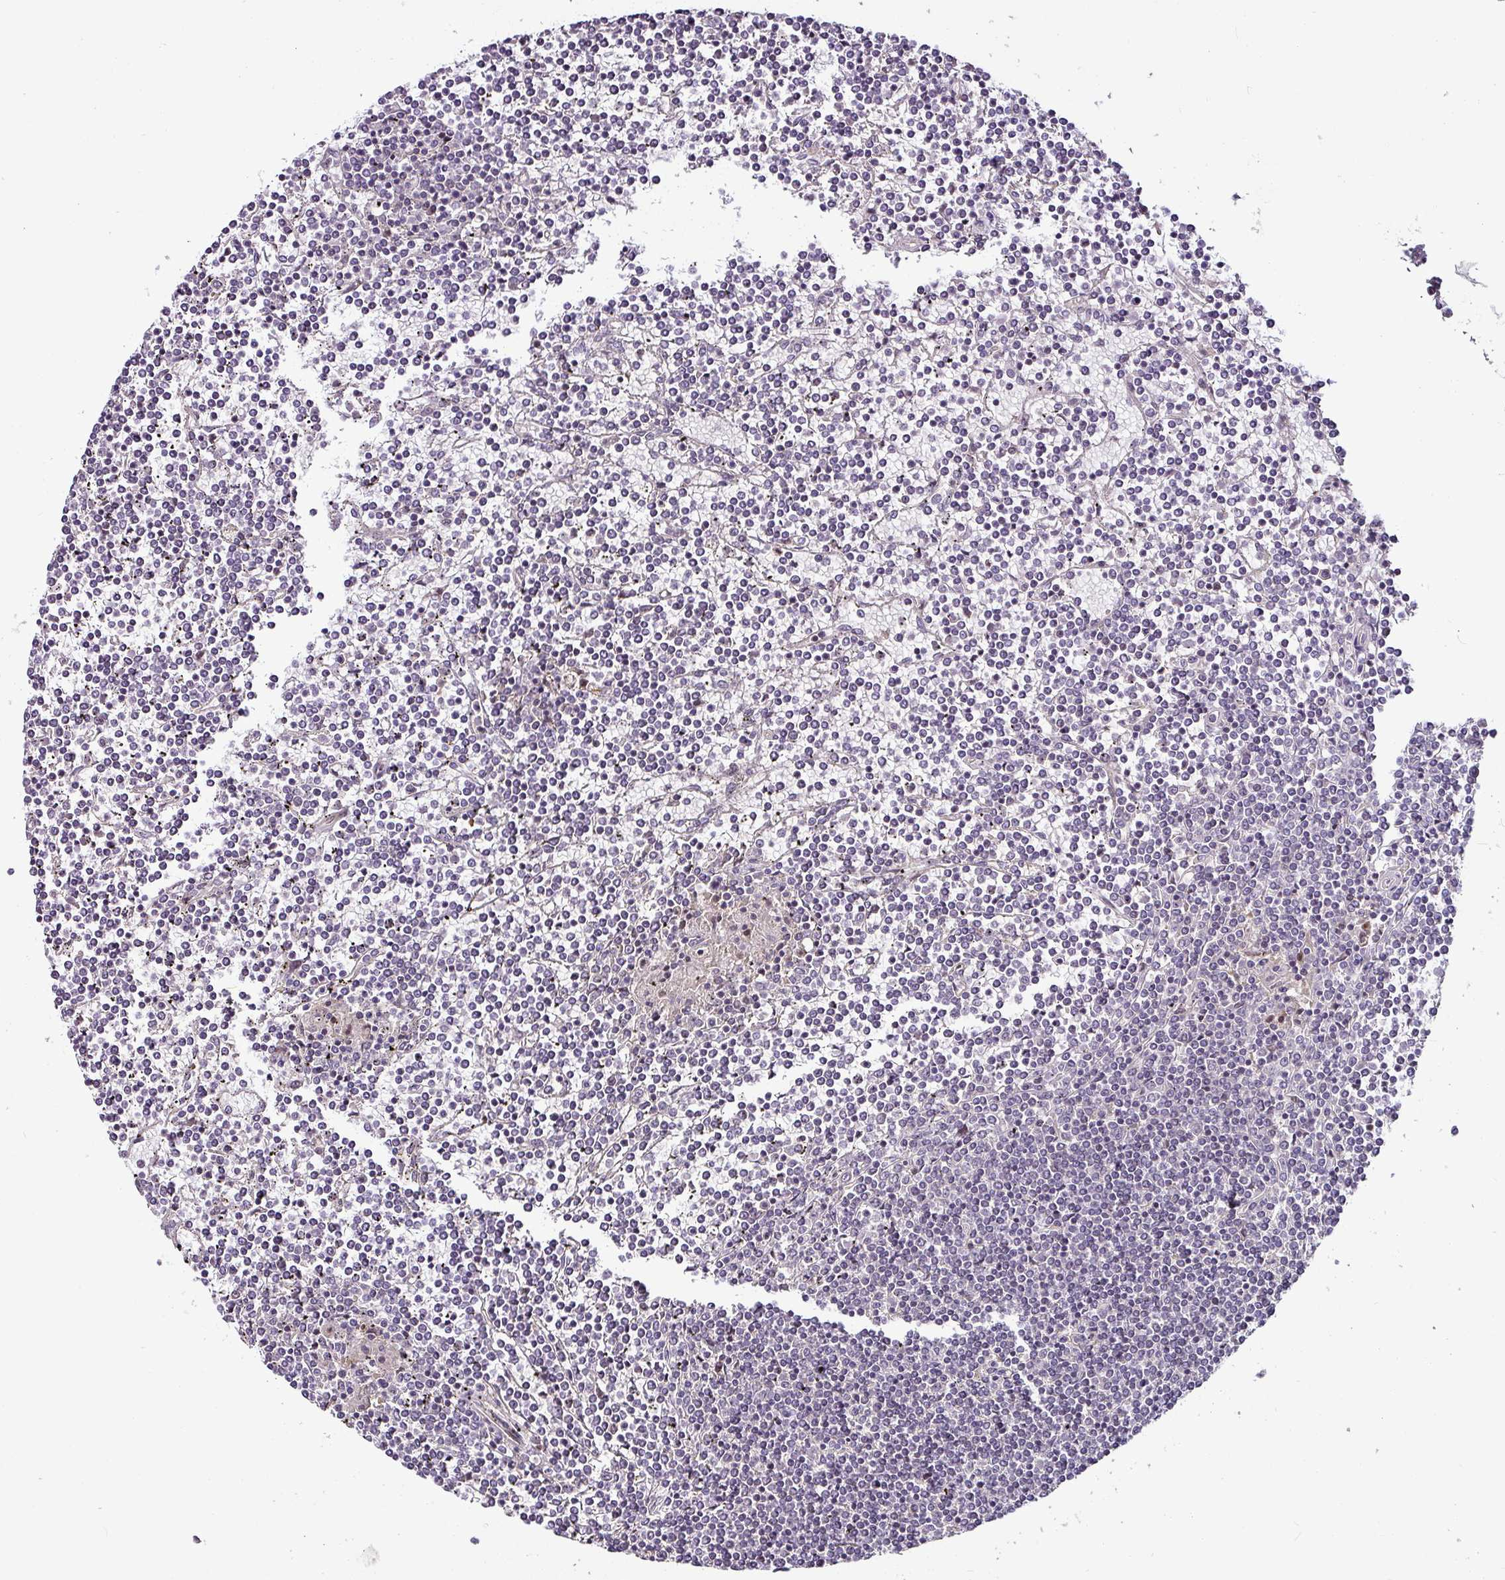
{"staining": {"intensity": "negative", "quantity": "none", "location": "none"}, "tissue": "lymphoma", "cell_type": "Tumor cells", "image_type": "cancer", "snomed": [{"axis": "morphology", "description": "Malignant lymphoma, non-Hodgkin's type, Low grade"}, {"axis": "topography", "description": "Spleen"}], "caption": "DAB immunohistochemical staining of human lymphoma displays no significant expression in tumor cells.", "gene": "DCAF13", "patient": {"sex": "female", "age": 19}}